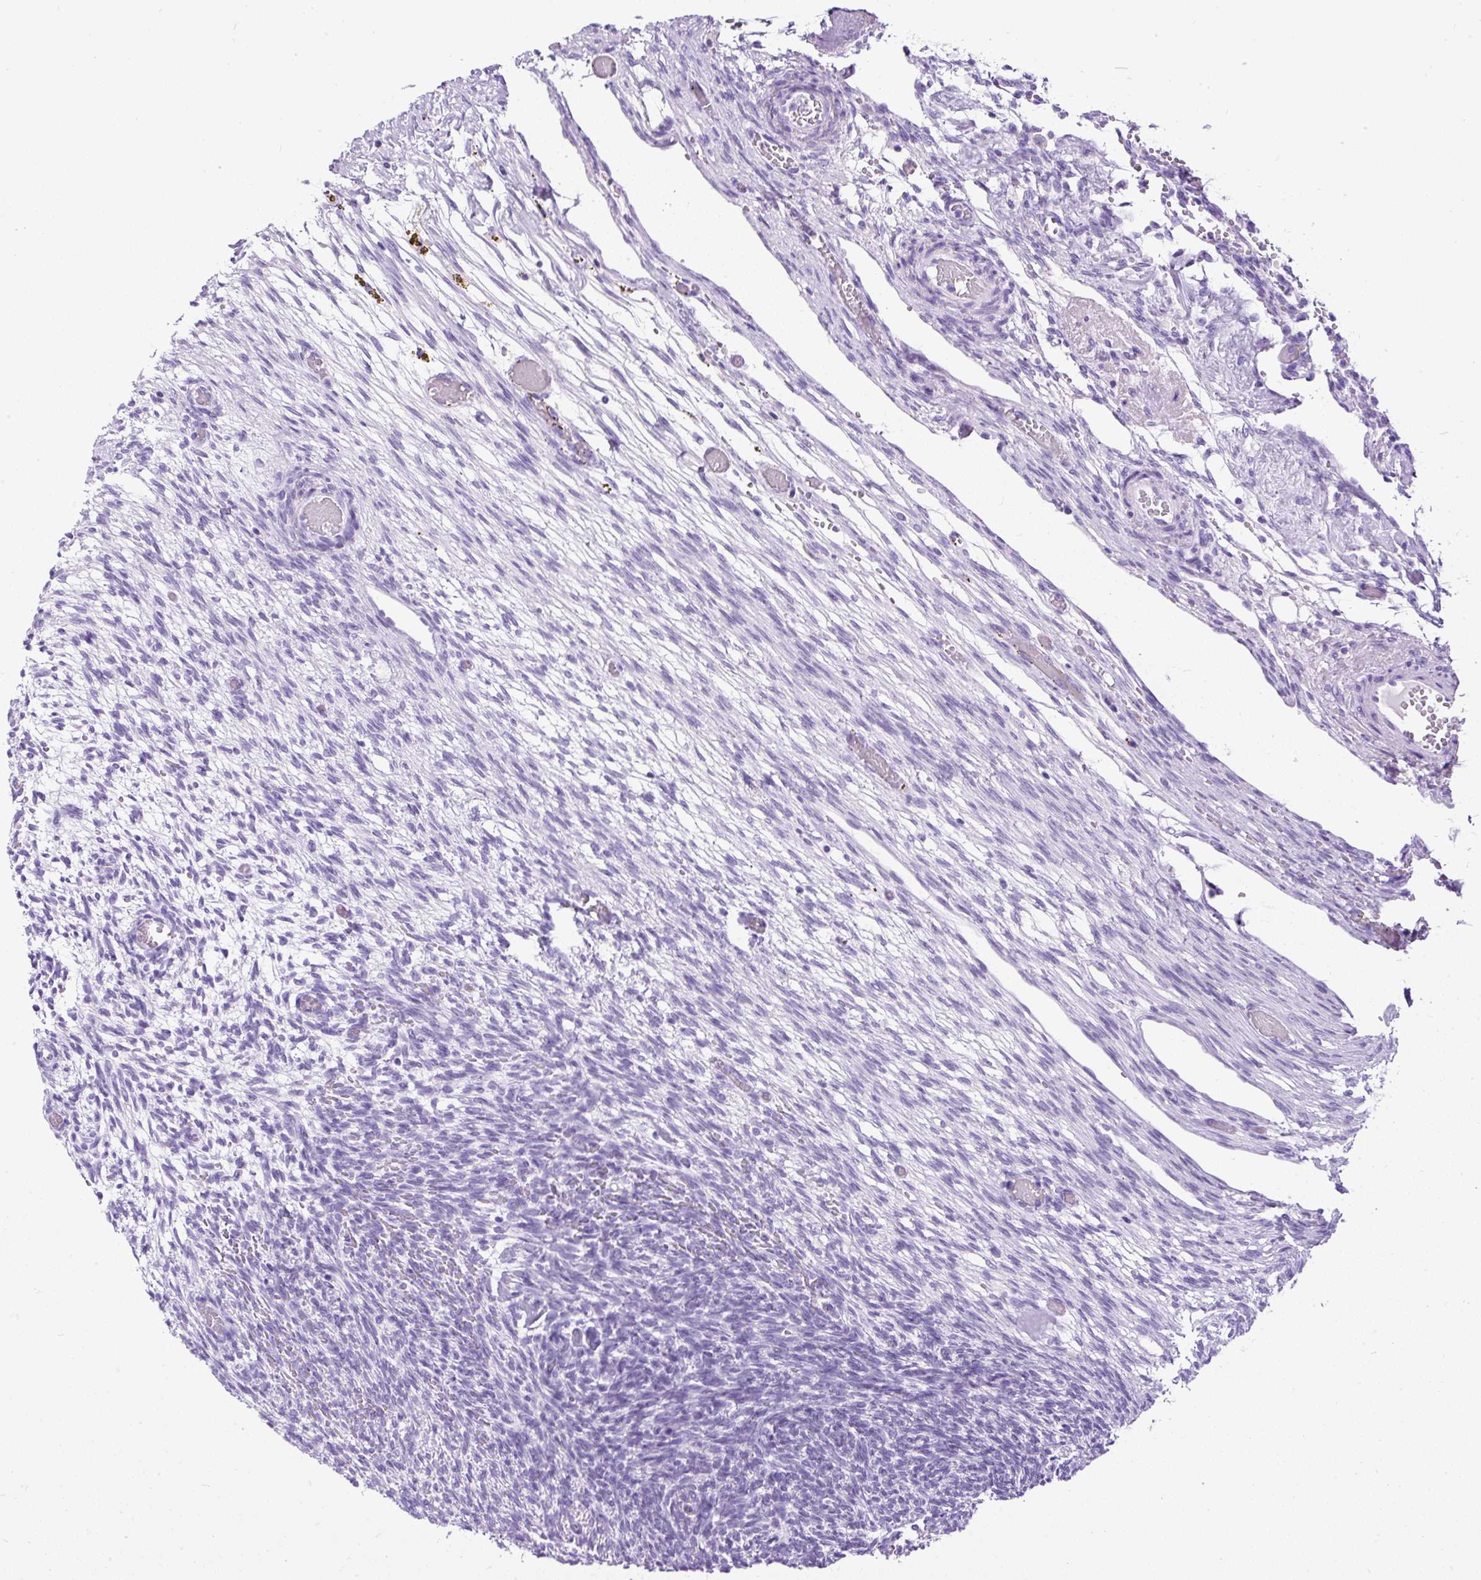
{"staining": {"intensity": "negative", "quantity": "none", "location": "none"}, "tissue": "ovary", "cell_type": "Follicle cells", "image_type": "normal", "snomed": [{"axis": "morphology", "description": "Normal tissue, NOS"}, {"axis": "topography", "description": "Ovary"}], "caption": "This is a image of IHC staining of unremarkable ovary, which shows no staining in follicle cells.", "gene": "PDIA2", "patient": {"sex": "female", "age": 67}}